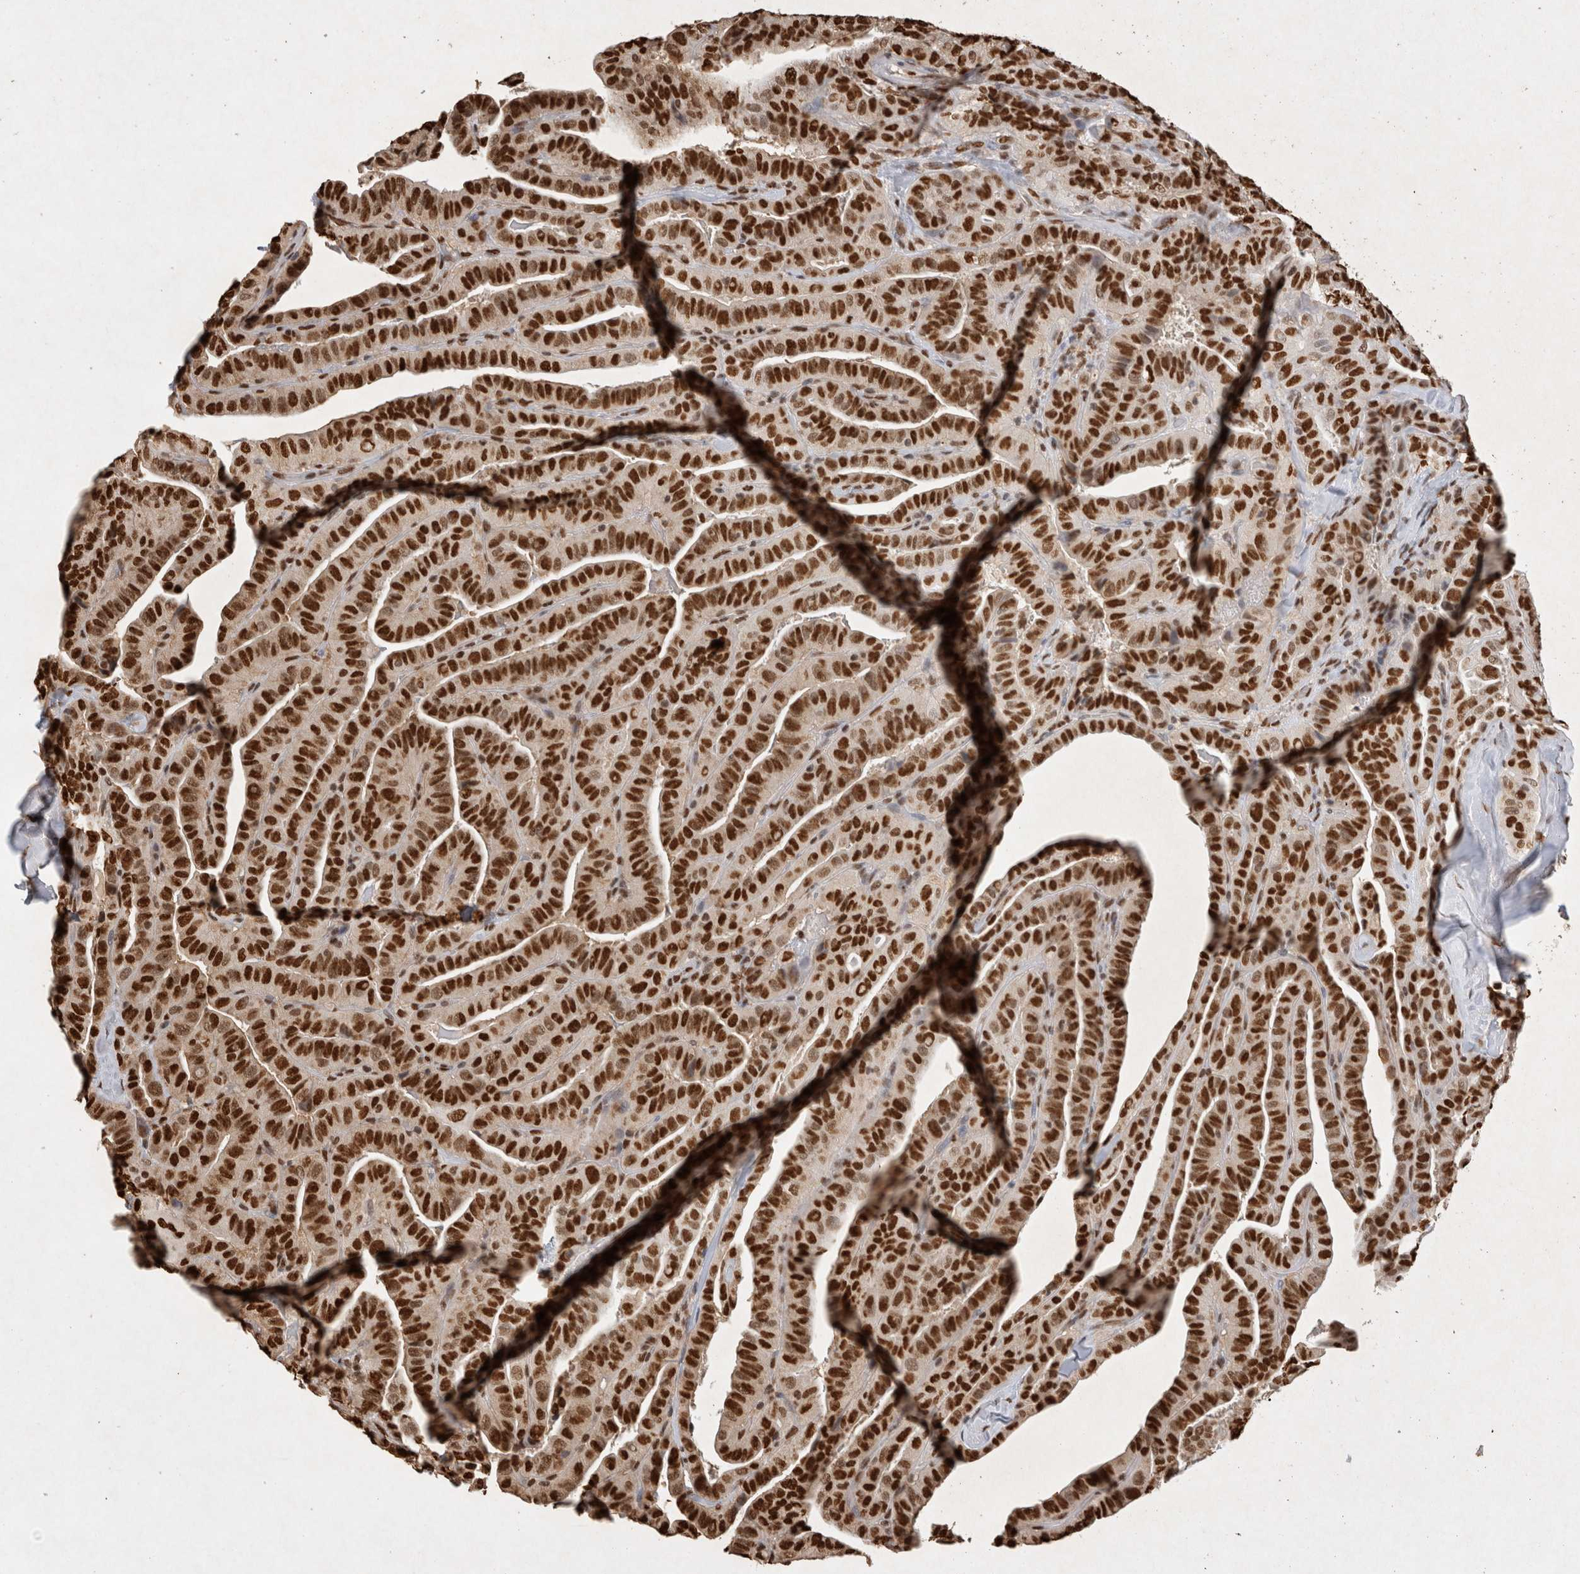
{"staining": {"intensity": "strong", "quantity": ">75%", "location": "nuclear"}, "tissue": "thyroid cancer", "cell_type": "Tumor cells", "image_type": "cancer", "snomed": [{"axis": "morphology", "description": "Papillary adenocarcinoma, NOS"}, {"axis": "topography", "description": "Thyroid gland"}], "caption": "Thyroid cancer was stained to show a protein in brown. There is high levels of strong nuclear expression in approximately >75% of tumor cells. (Brightfield microscopy of DAB IHC at high magnification).", "gene": "HDGF", "patient": {"sex": "male", "age": 77}}